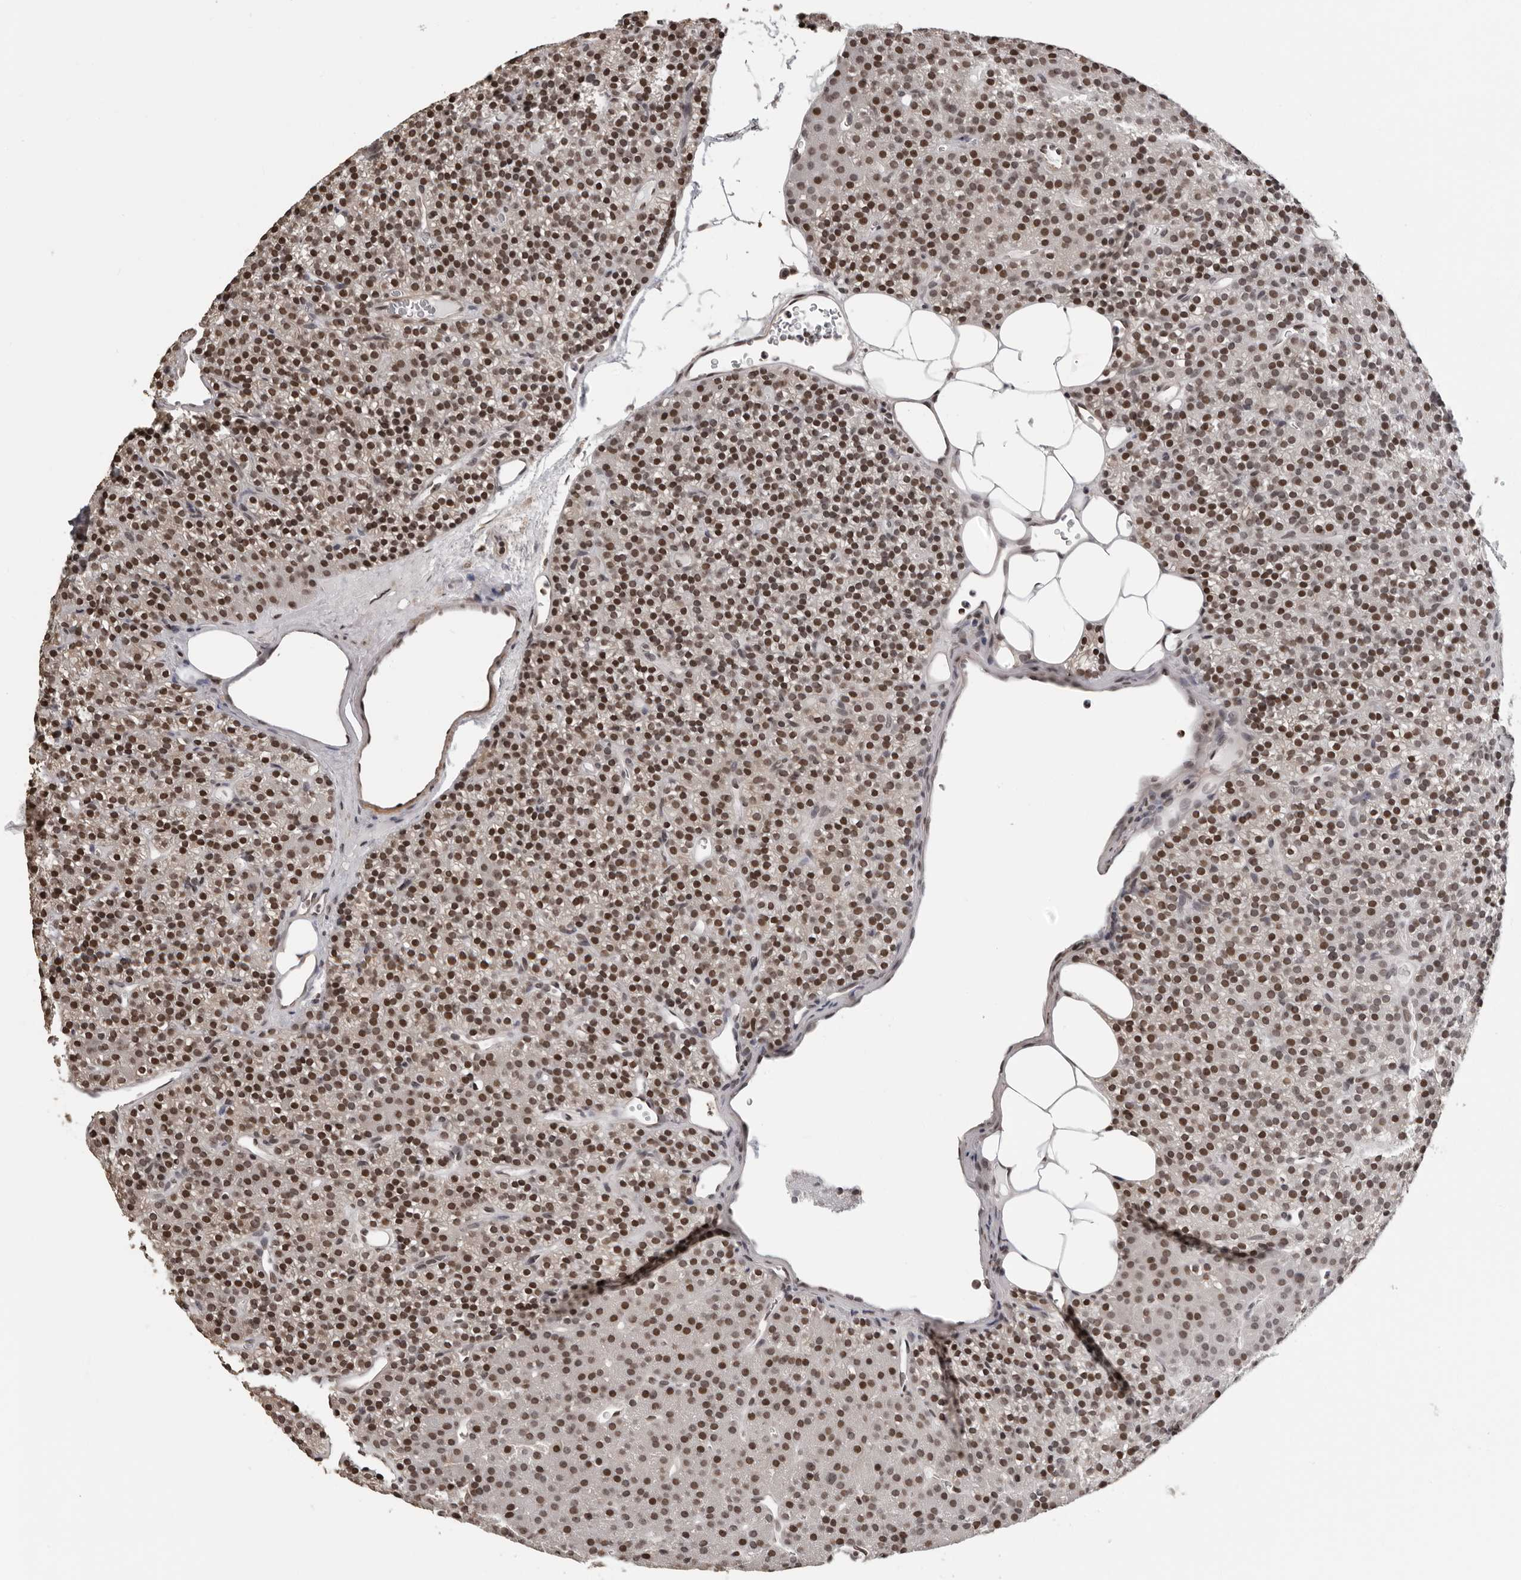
{"staining": {"intensity": "strong", "quantity": "25%-75%", "location": "nuclear"}, "tissue": "parathyroid gland", "cell_type": "Glandular cells", "image_type": "normal", "snomed": [{"axis": "morphology", "description": "Normal tissue, NOS"}, {"axis": "morphology", "description": "Hyperplasia, NOS"}, {"axis": "topography", "description": "Parathyroid gland"}], "caption": "There is high levels of strong nuclear expression in glandular cells of normal parathyroid gland, as demonstrated by immunohistochemical staining (brown color).", "gene": "ORC1", "patient": {"sex": "male", "age": 44}}